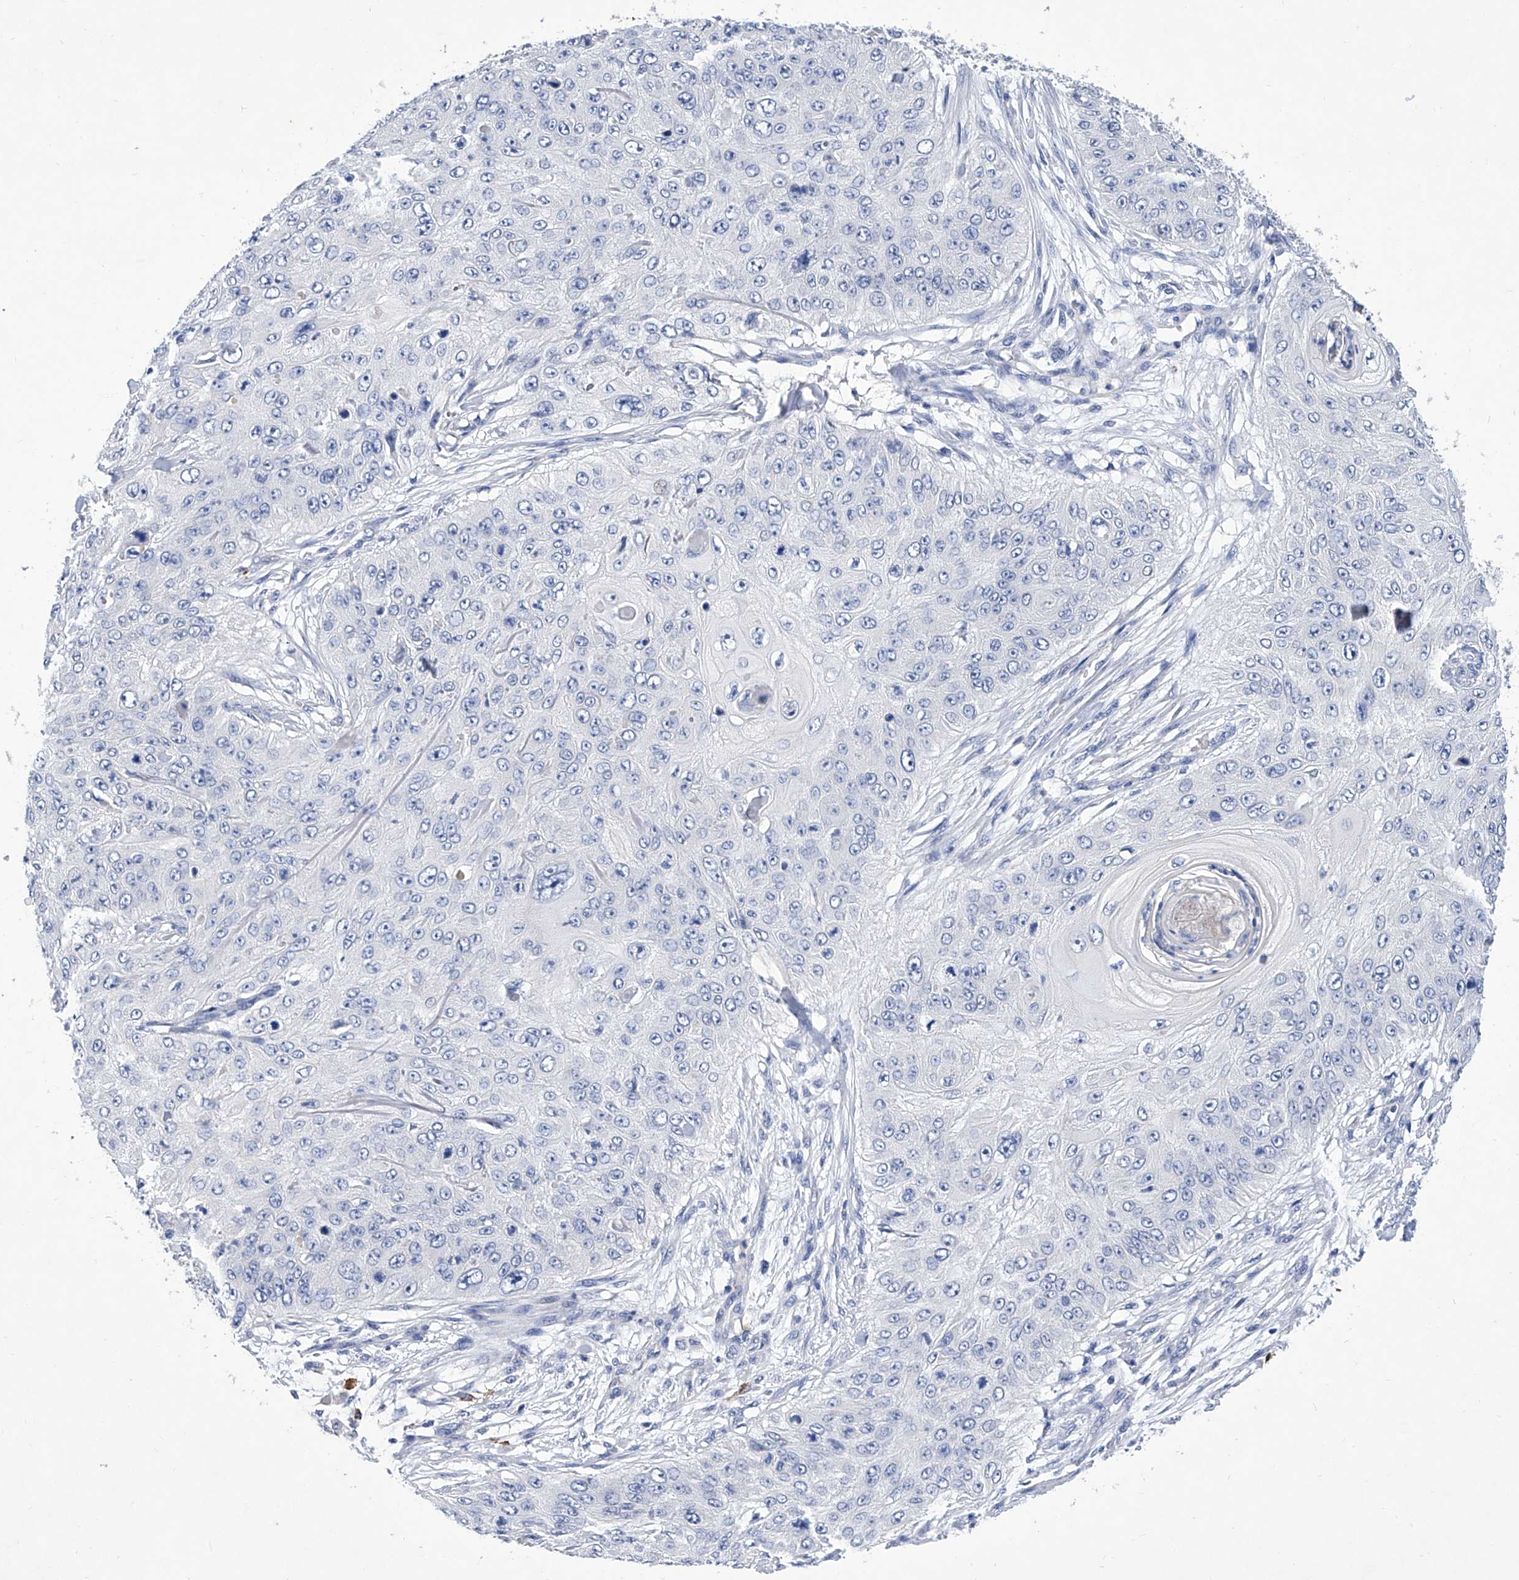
{"staining": {"intensity": "negative", "quantity": "none", "location": "none"}, "tissue": "skin cancer", "cell_type": "Tumor cells", "image_type": "cancer", "snomed": [{"axis": "morphology", "description": "Squamous cell carcinoma, NOS"}, {"axis": "topography", "description": "Skin"}], "caption": "This is an immunohistochemistry (IHC) histopathology image of squamous cell carcinoma (skin). There is no staining in tumor cells.", "gene": "IFNL2", "patient": {"sex": "female", "age": 80}}